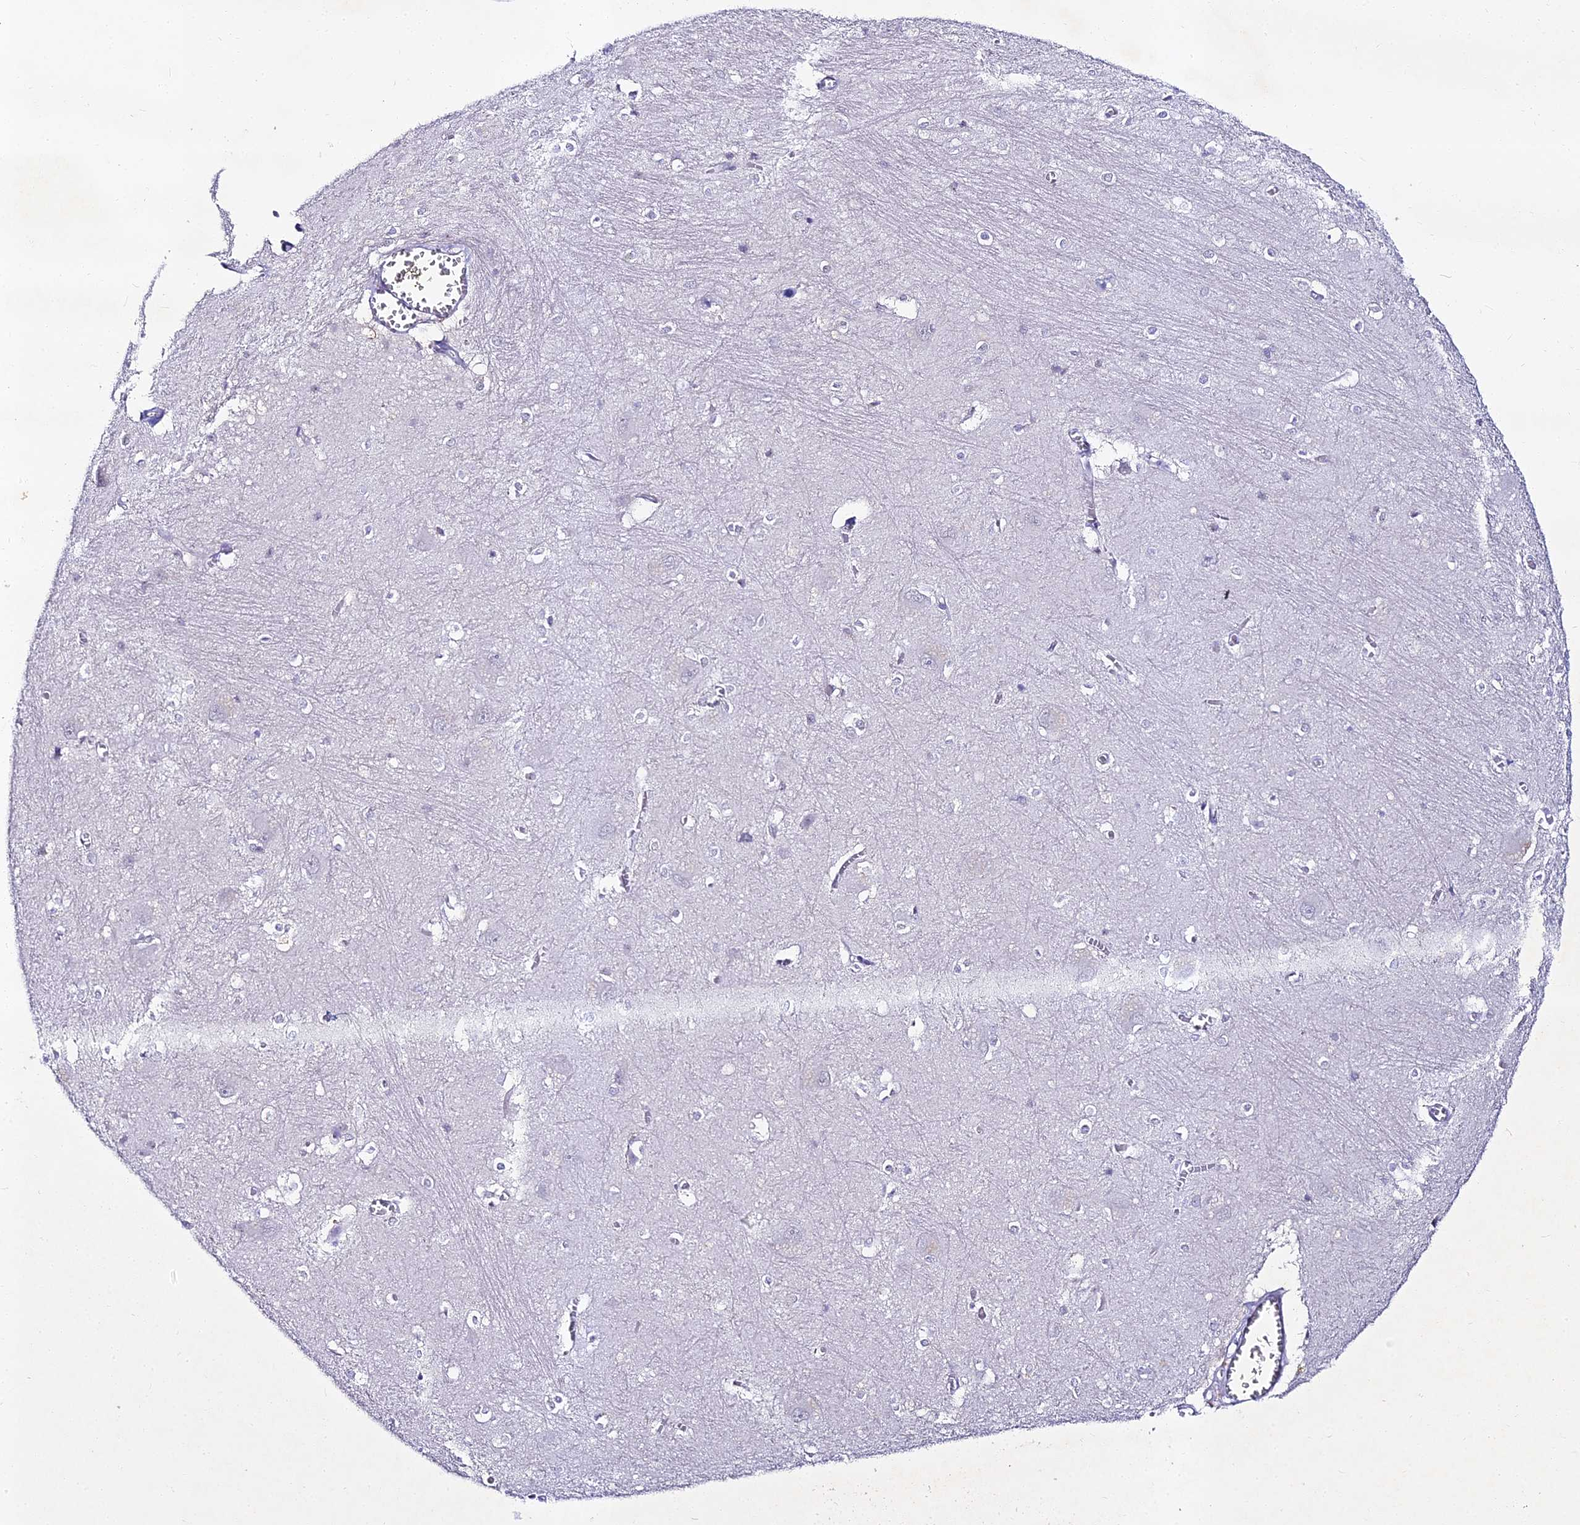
{"staining": {"intensity": "negative", "quantity": "none", "location": "none"}, "tissue": "caudate", "cell_type": "Glial cells", "image_type": "normal", "snomed": [{"axis": "morphology", "description": "Normal tissue, NOS"}, {"axis": "topography", "description": "Lateral ventricle wall"}], "caption": "Protein analysis of unremarkable caudate reveals no significant staining in glial cells. (DAB (3,3'-diaminobenzidine) immunohistochemistry (IHC) visualized using brightfield microscopy, high magnification).", "gene": "ALPG", "patient": {"sex": "male", "age": 37}}